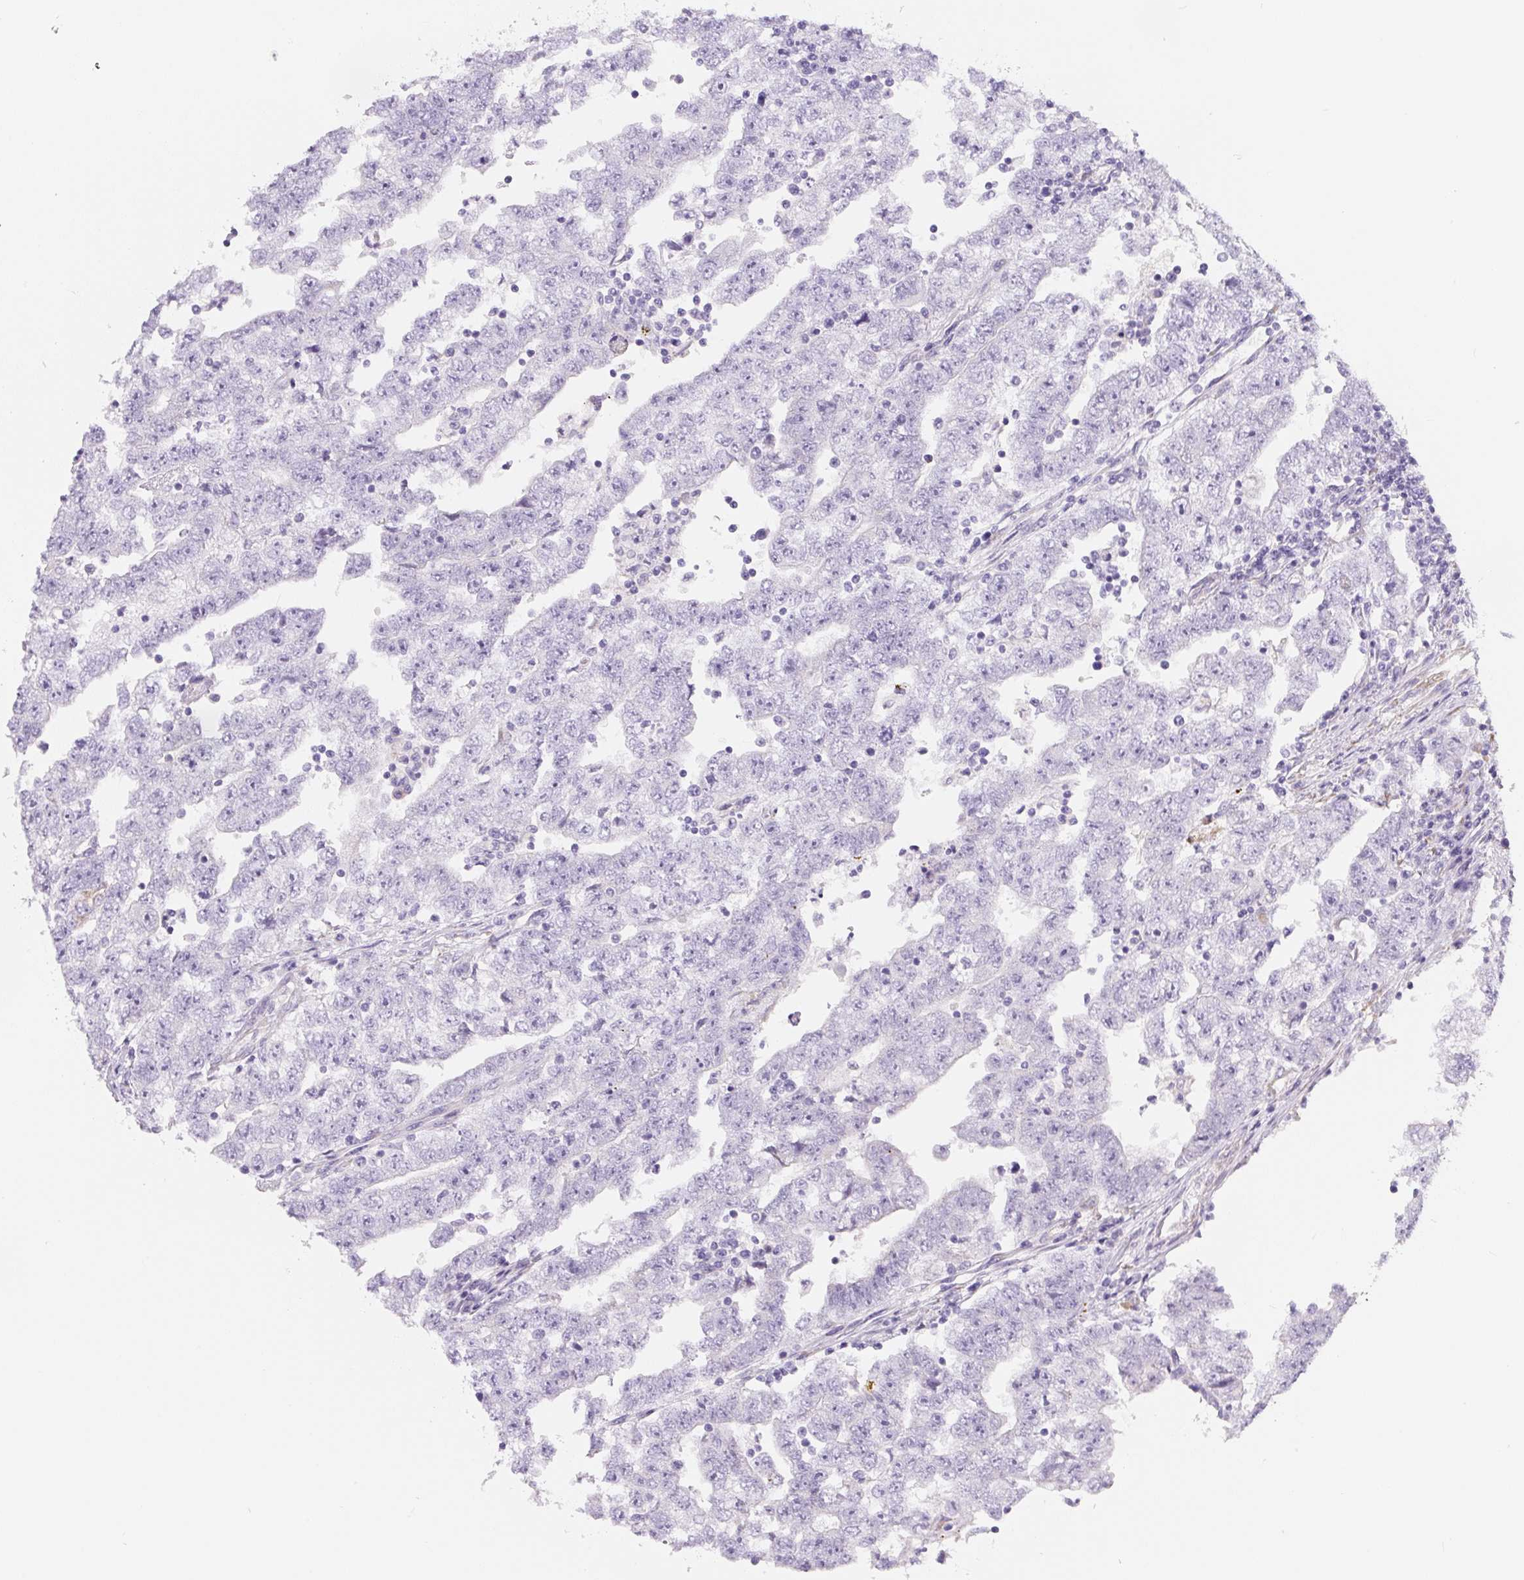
{"staining": {"intensity": "negative", "quantity": "none", "location": "none"}, "tissue": "testis cancer", "cell_type": "Tumor cells", "image_type": "cancer", "snomed": [{"axis": "morphology", "description": "Carcinoma, Embryonal, NOS"}, {"axis": "topography", "description": "Testis"}], "caption": "This image is of testis cancer stained with immunohistochemistry (IHC) to label a protein in brown with the nuclei are counter-stained blue. There is no positivity in tumor cells.", "gene": "PWWP3B", "patient": {"sex": "male", "age": 25}}